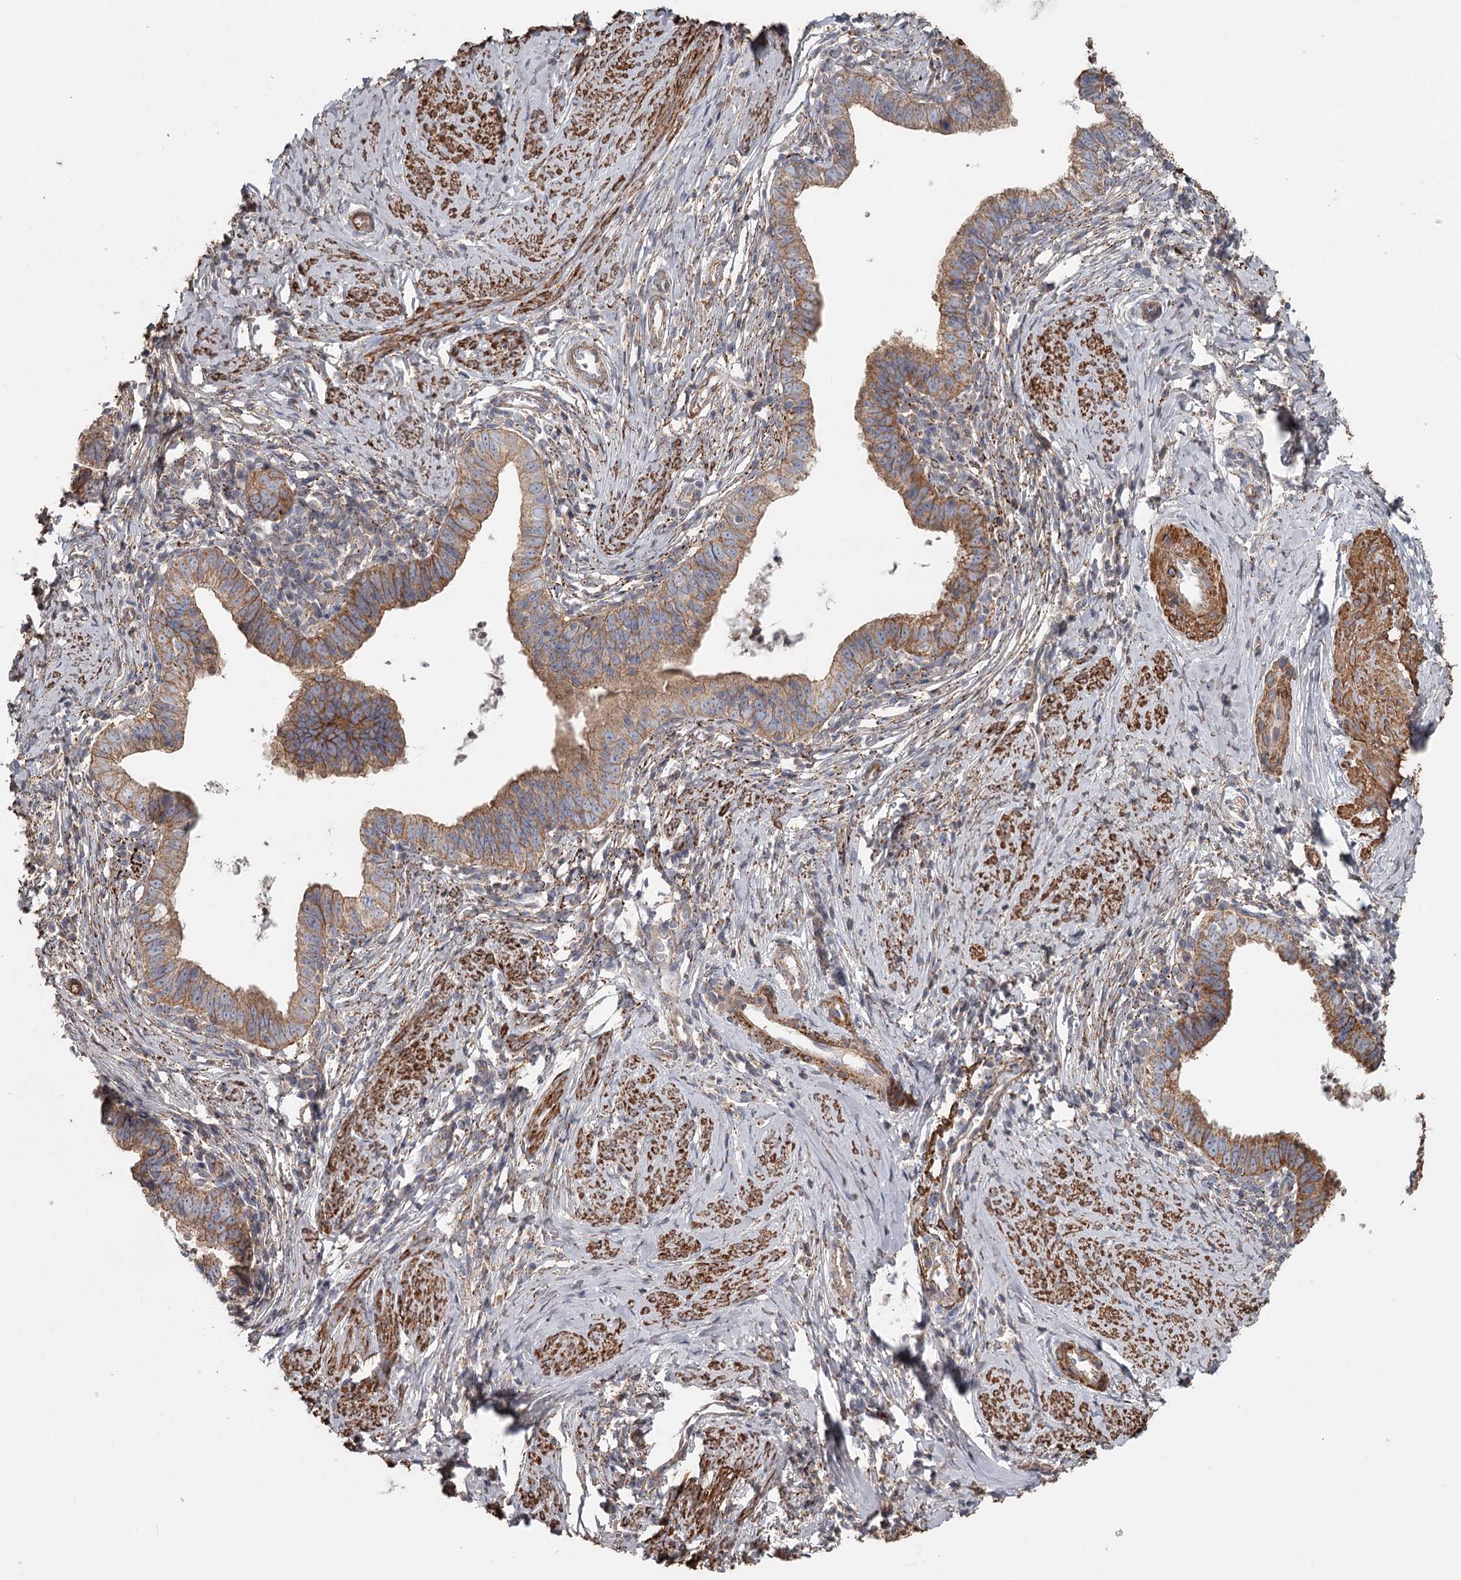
{"staining": {"intensity": "moderate", "quantity": ">75%", "location": "cytoplasmic/membranous"}, "tissue": "cervical cancer", "cell_type": "Tumor cells", "image_type": "cancer", "snomed": [{"axis": "morphology", "description": "Adenocarcinoma, NOS"}, {"axis": "topography", "description": "Cervix"}], "caption": "Protein staining exhibits moderate cytoplasmic/membranous expression in approximately >75% of tumor cells in adenocarcinoma (cervical).", "gene": "DHRS9", "patient": {"sex": "female", "age": 36}}